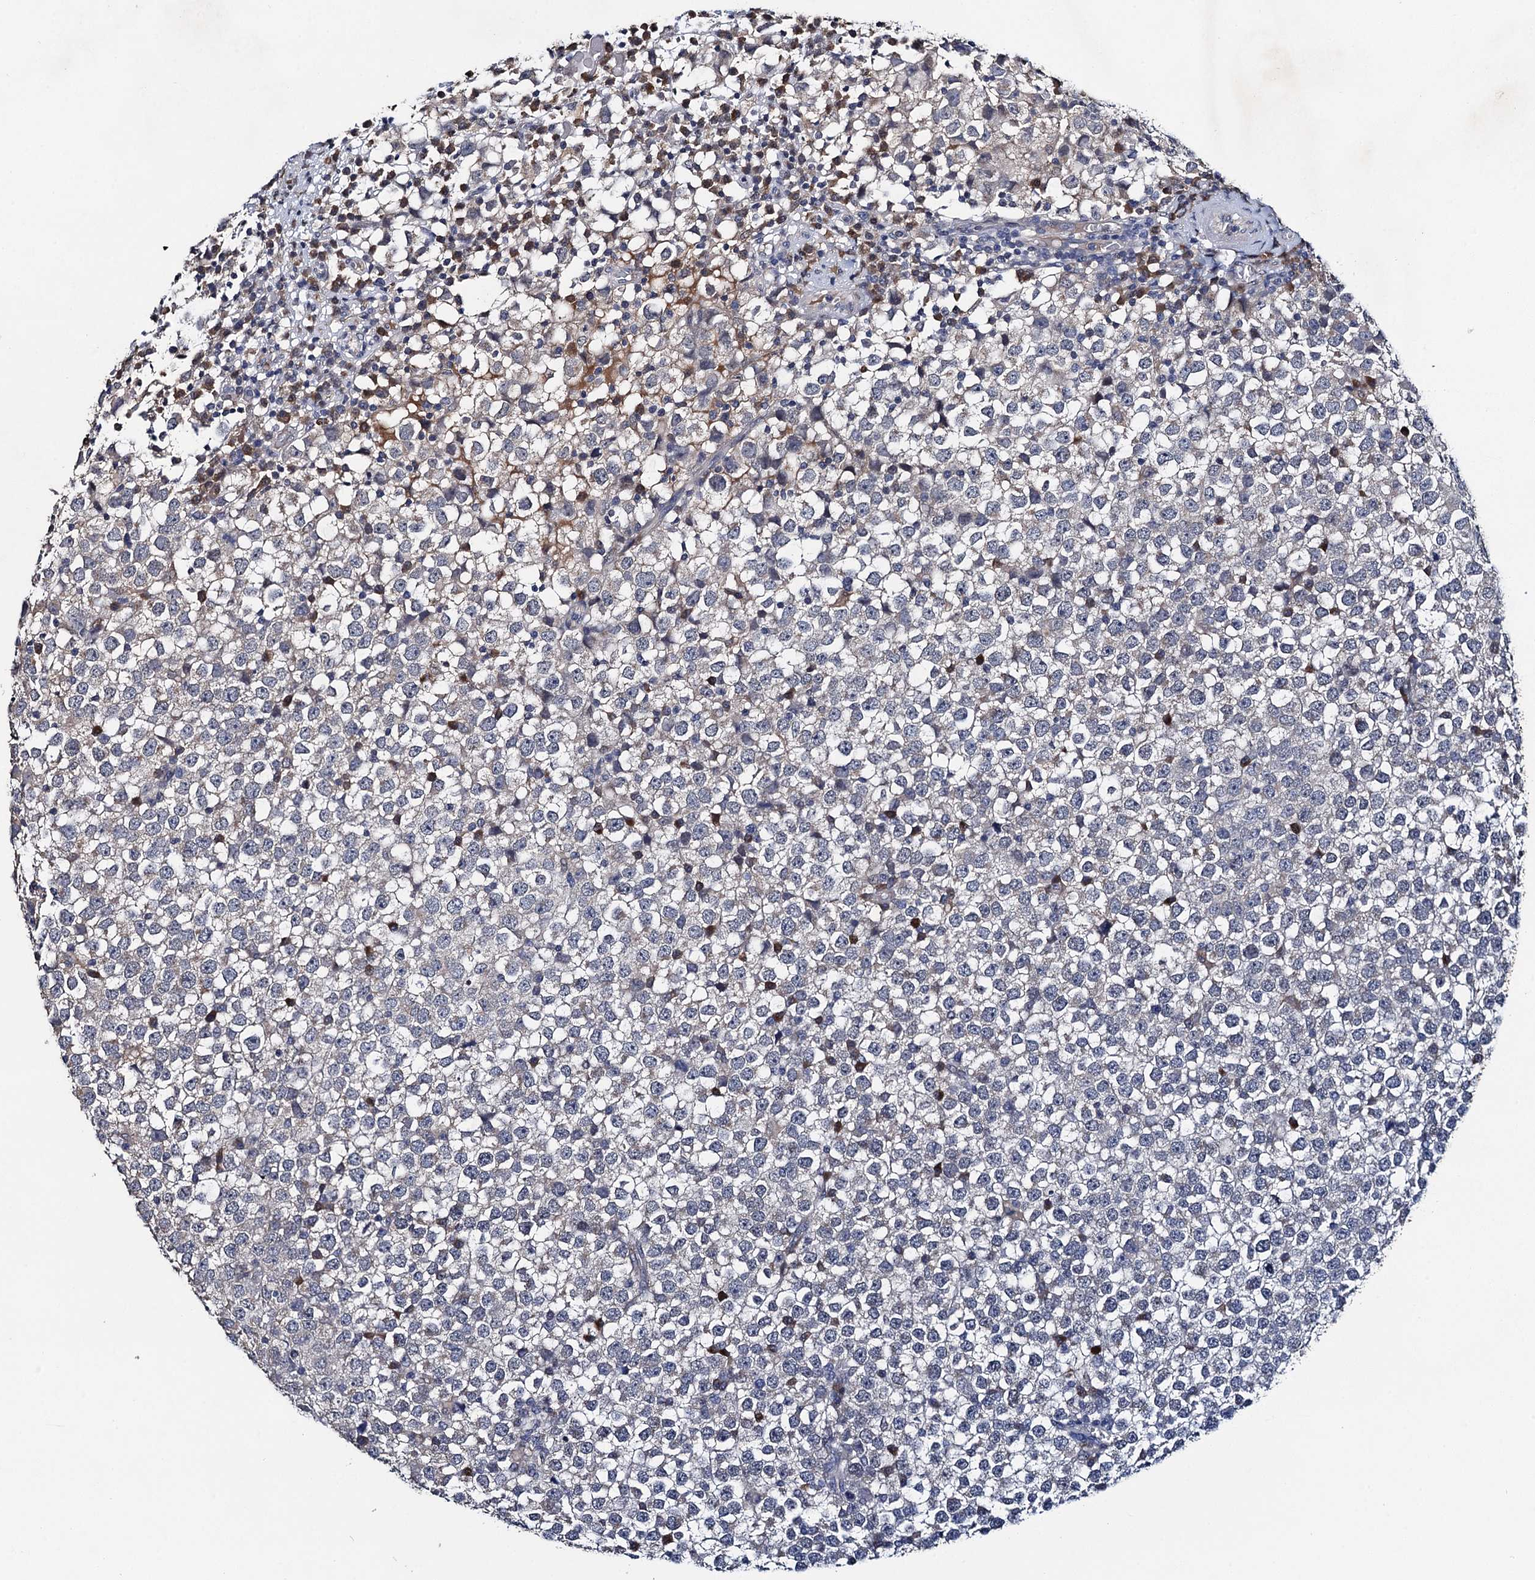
{"staining": {"intensity": "negative", "quantity": "none", "location": "none"}, "tissue": "testis cancer", "cell_type": "Tumor cells", "image_type": "cancer", "snomed": [{"axis": "morphology", "description": "Seminoma, NOS"}, {"axis": "topography", "description": "Testis"}], "caption": "A micrograph of seminoma (testis) stained for a protein shows no brown staining in tumor cells.", "gene": "TMEM39B", "patient": {"sex": "male", "age": 65}}